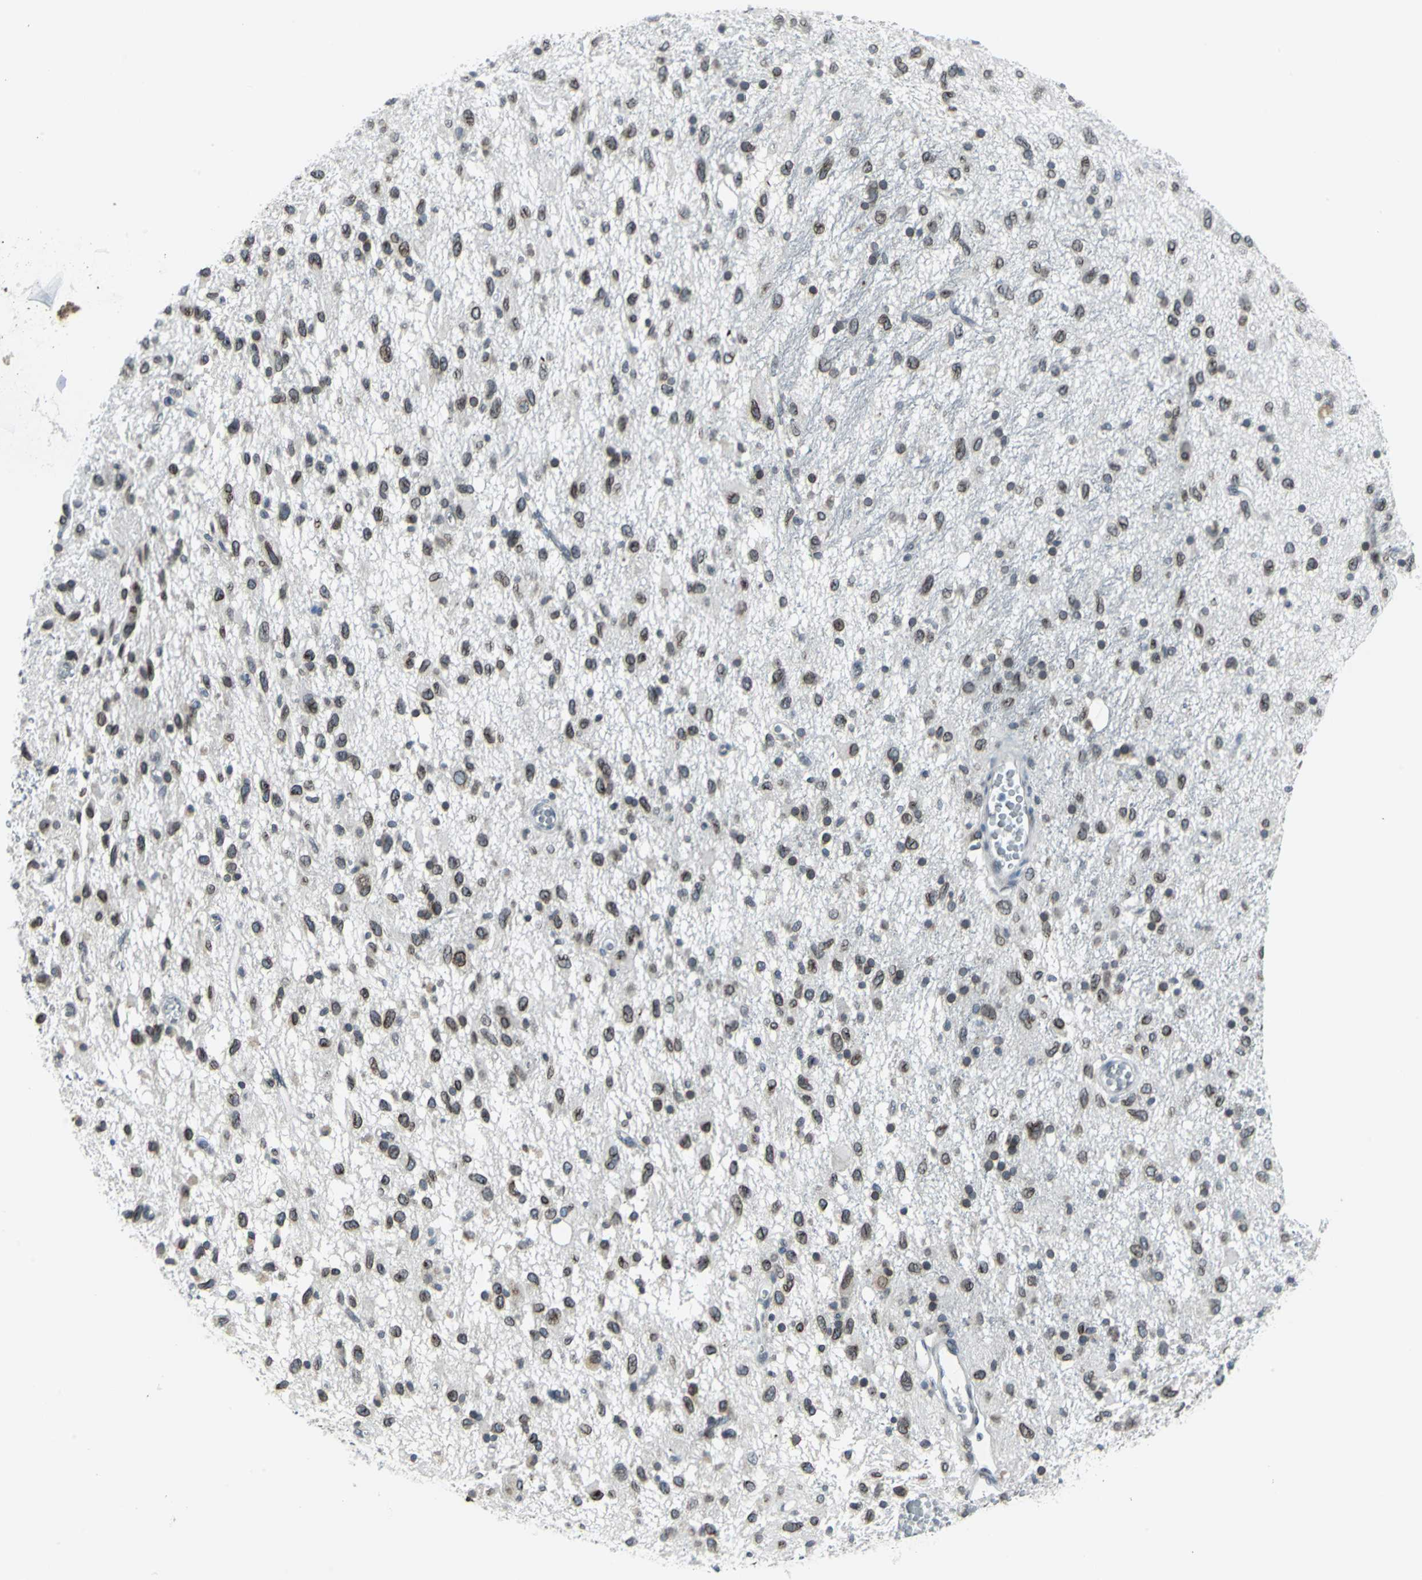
{"staining": {"intensity": "moderate", "quantity": ">75%", "location": "cytoplasmic/membranous,nuclear"}, "tissue": "glioma", "cell_type": "Tumor cells", "image_type": "cancer", "snomed": [{"axis": "morphology", "description": "Glioma, malignant, Low grade"}, {"axis": "topography", "description": "Brain"}], "caption": "Glioma tissue reveals moderate cytoplasmic/membranous and nuclear expression in about >75% of tumor cells, visualized by immunohistochemistry.", "gene": "SNUPN", "patient": {"sex": "male", "age": 77}}